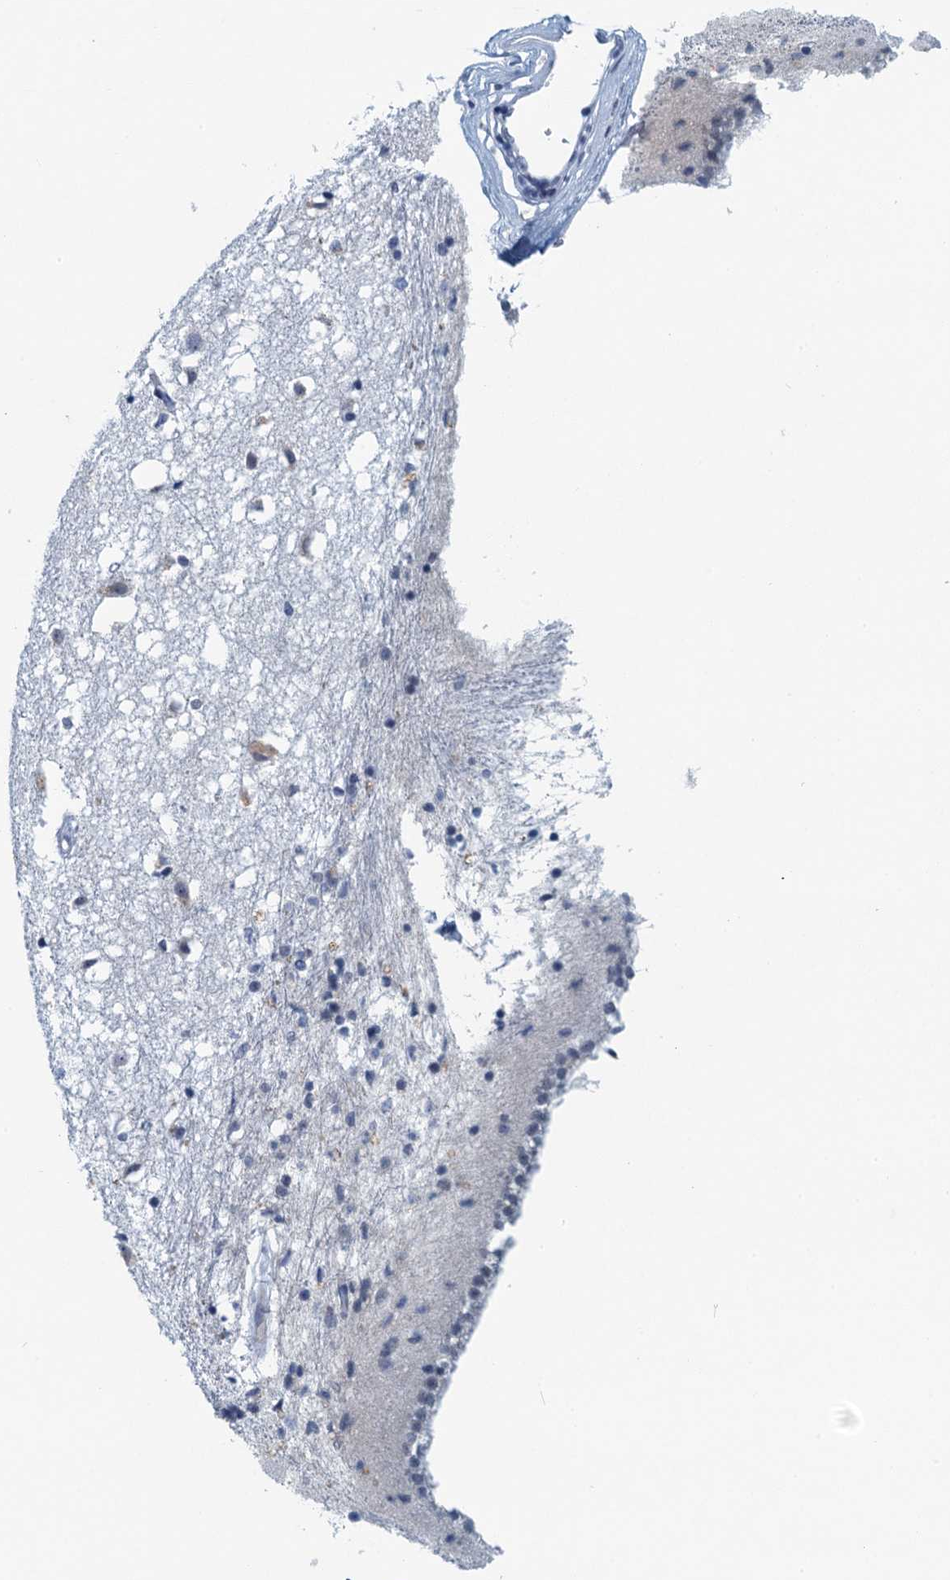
{"staining": {"intensity": "negative", "quantity": "none", "location": "none"}, "tissue": "caudate", "cell_type": "Glial cells", "image_type": "normal", "snomed": [{"axis": "morphology", "description": "Normal tissue, NOS"}, {"axis": "topography", "description": "Lateral ventricle wall"}], "caption": "The image shows no staining of glial cells in benign caudate. (DAB immunohistochemistry visualized using brightfield microscopy, high magnification).", "gene": "C16orf95", "patient": {"sex": "male", "age": 45}}